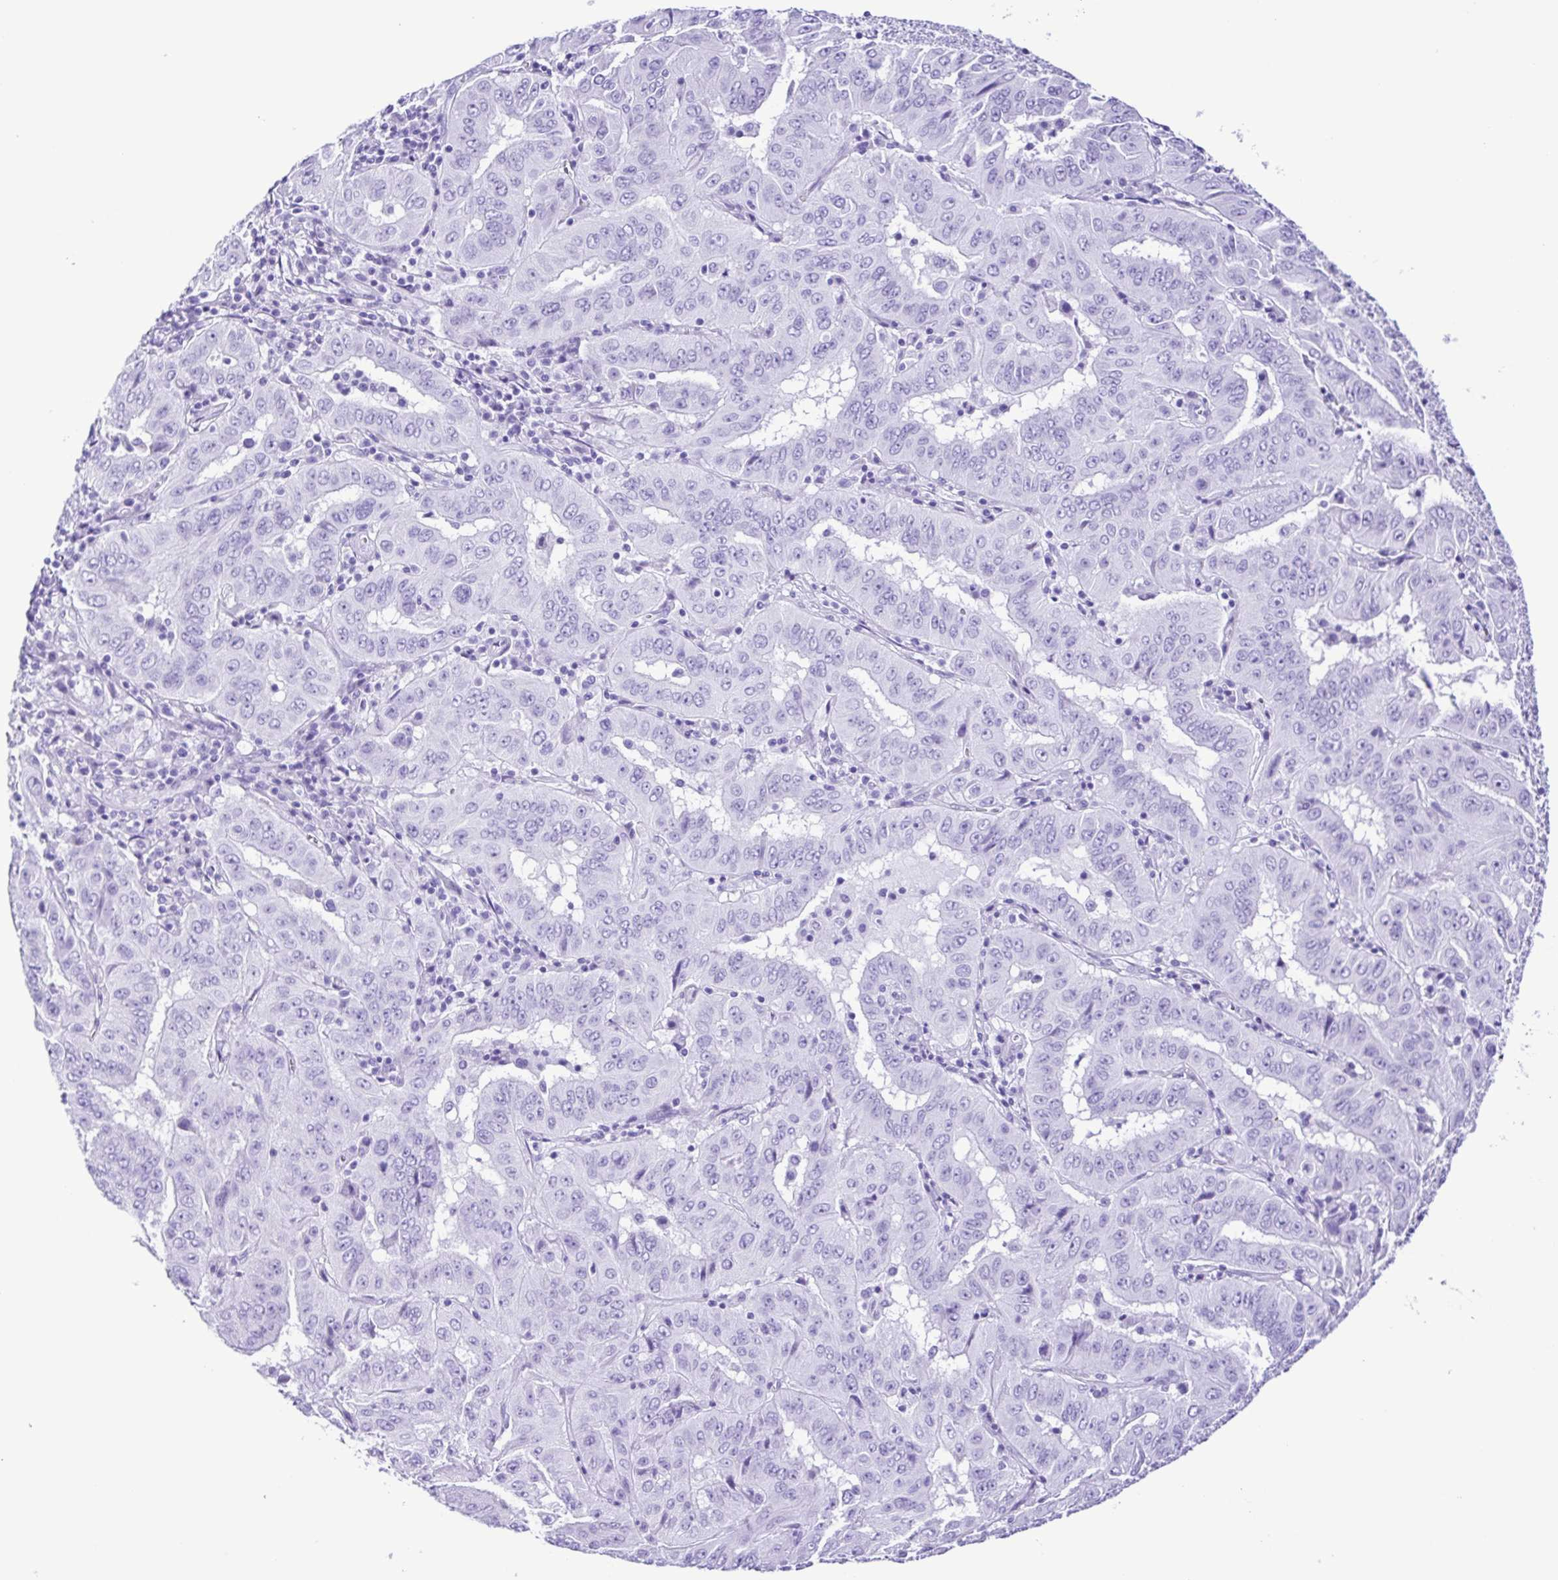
{"staining": {"intensity": "negative", "quantity": "none", "location": "none"}, "tissue": "pancreatic cancer", "cell_type": "Tumor cells", "image_type": "cancer", "snomed": [{"axis": "morphology", "description": "Adenocarcinoma, NOS"}, {"axis": "topography", "description": "Pancreas"}], "caption": "Tumor cells show no significant expression in adenocarcinoma (pancreatic).", "gene": "SYT1", "patient": {"sex": "male", "age": 63}}